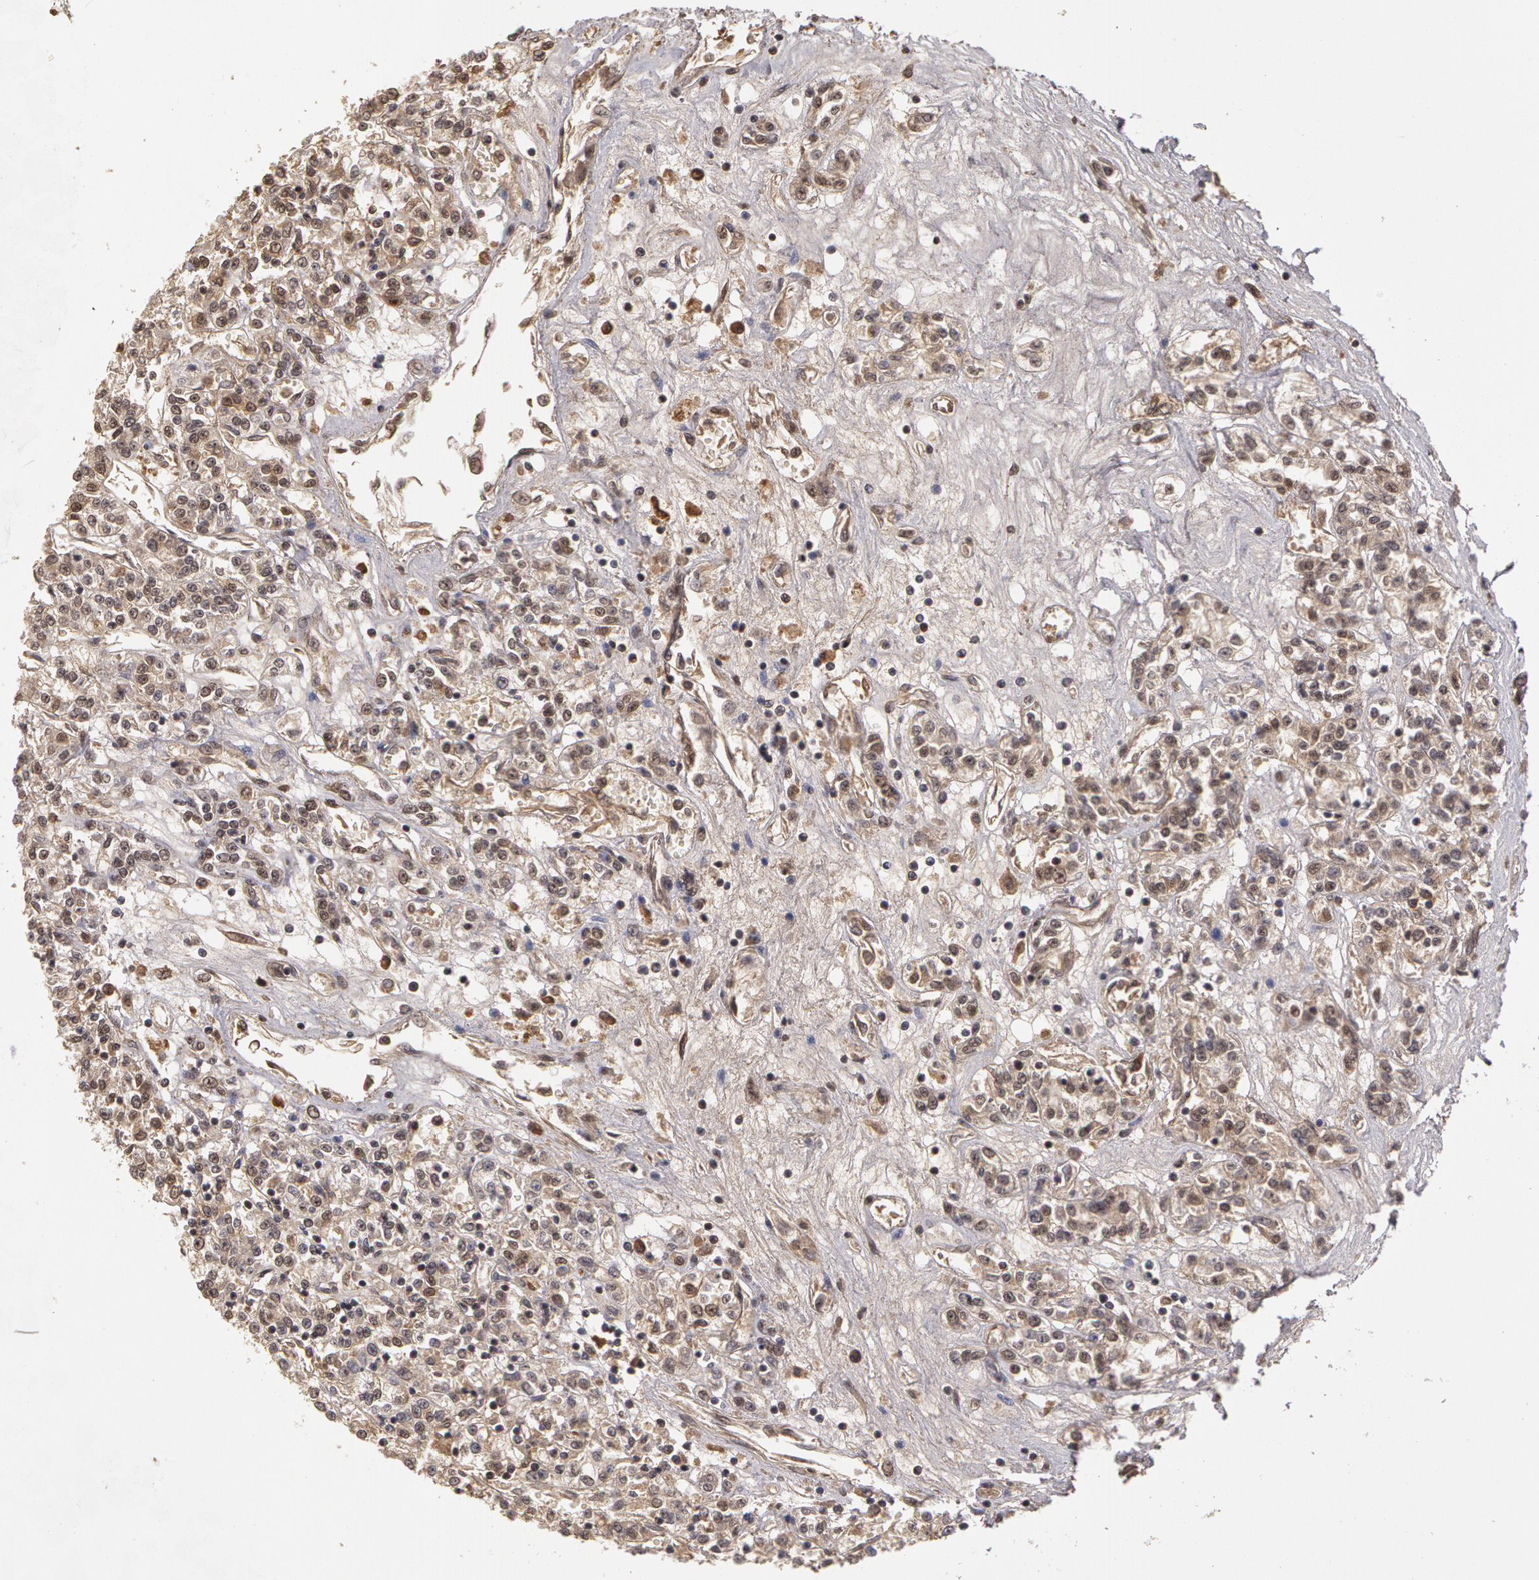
{"staining": {"intensity": "weak", "quantity": "25%-75%", "location": "cytoplasmic/membranous"}, "tissue": "renal cancer", "cell_type": "Tumor cells", "image_type": "cancer", "snomed": [{"axis": "morphology", "description": "Adenocarcinoma, NOS"}, {"axis": "topography", "description": "Kidney"}], "caption": "Brown immunohistochemical staining in human renal cancer (adenocarcinoma) reveals weak cytoplasmic/membranous staining in approximately 25%-75% of tumor cells.", "gene": "GLIS1", "patient": {"sex": "female", "age": 76}}